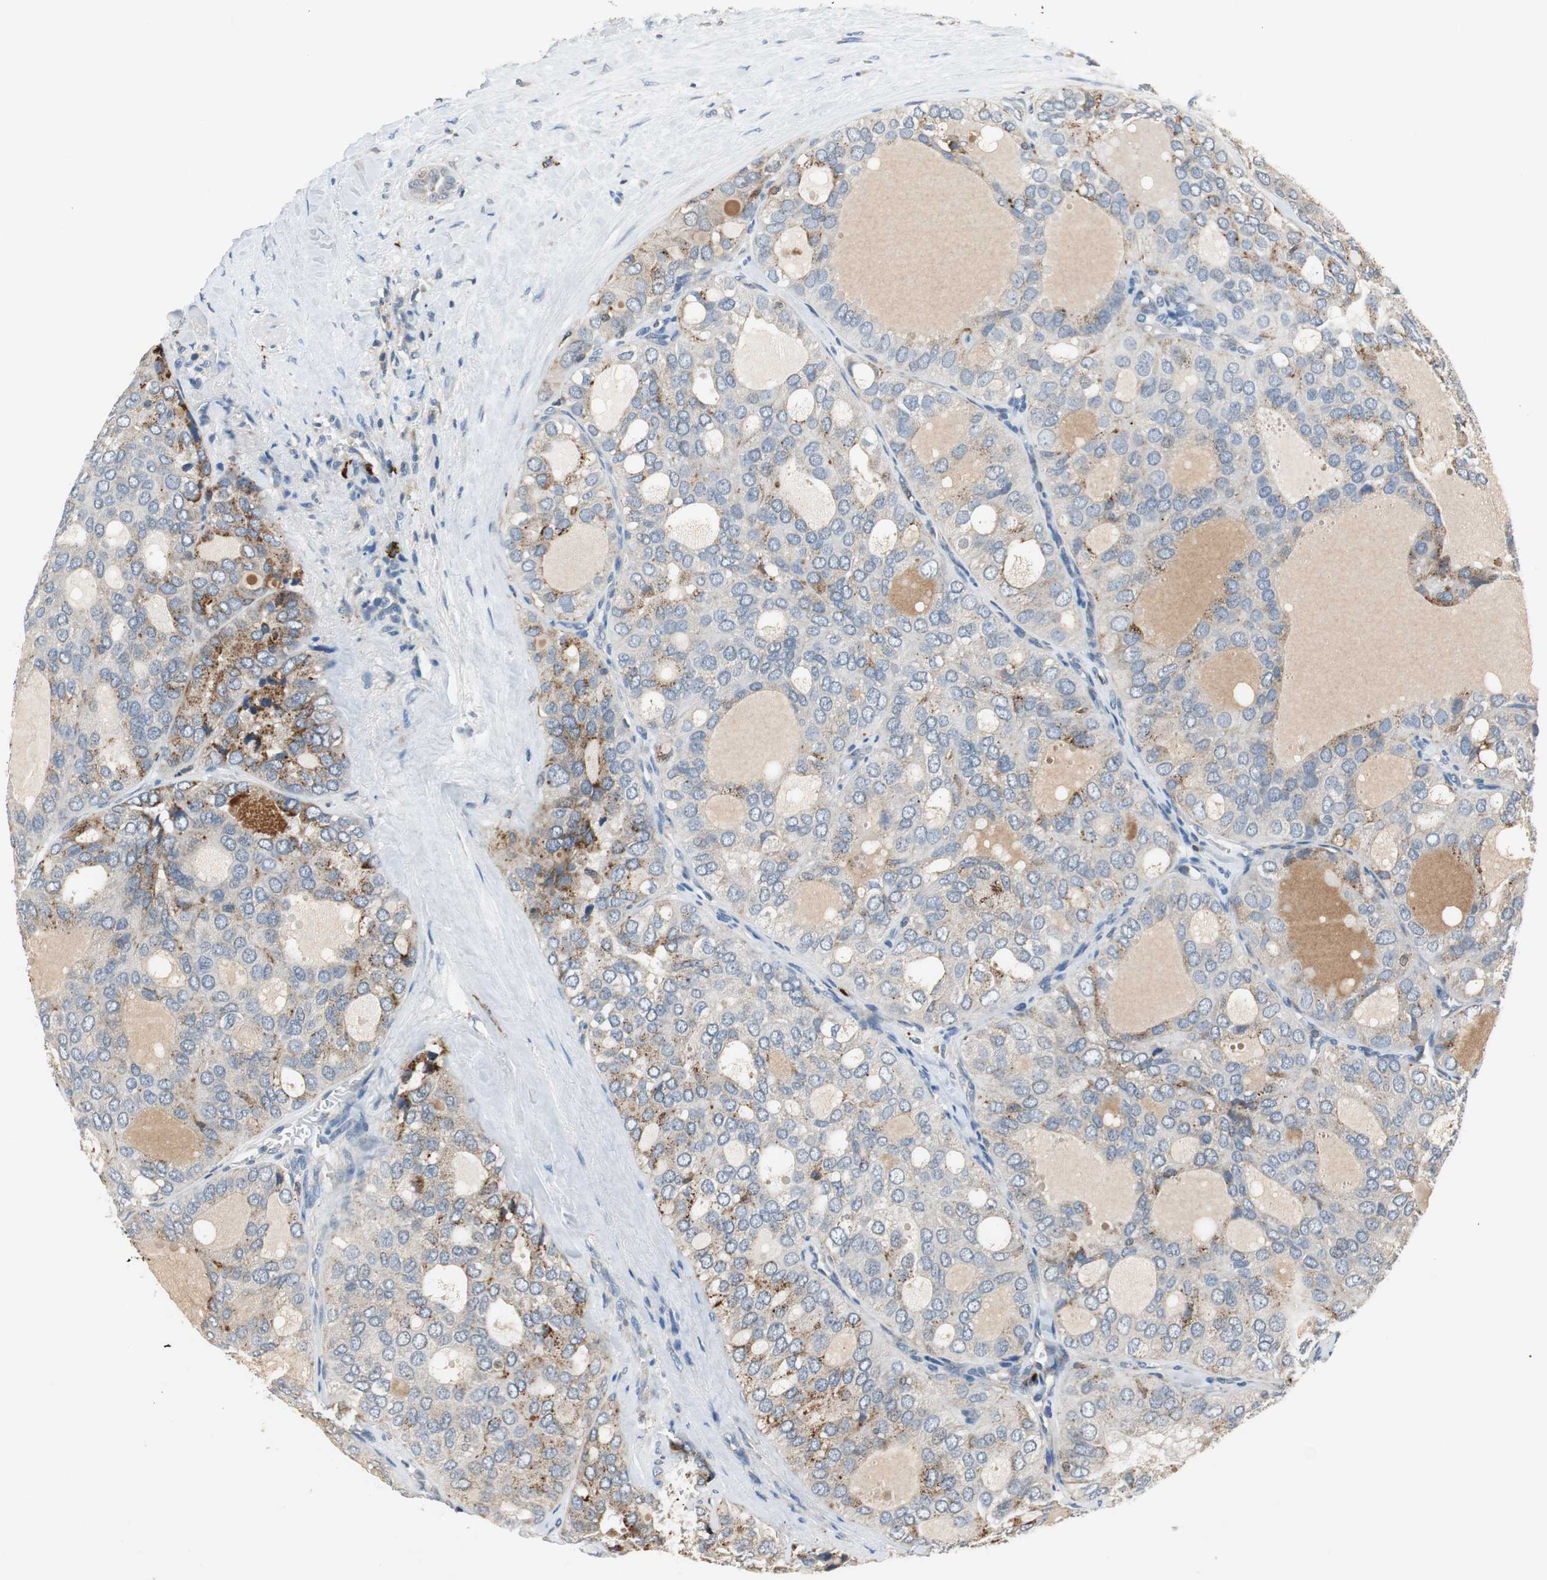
{"staining": {"intensity": "moderate", "quantity": "<25%", "location": "cytoplasmic/membranous"}, "tissue": "thyroid cancer", "cell_type": "Tumor cells", "image_type": "cancer", "snomed": [{"axis": "morphology", "description": "Follicular adenoma carcinoma, NOS"}, {"axis": "topography", "description": "Thyroid gland"}], "caption": "Immunohistochemistry (IHC) image of neoplastic tissue: human thyroid cancer (follicular adenoma carcinoma) stained using immunohistochemistry displays low levels of moderate protein expression localized specifically in the cytoplasmic/membranous of tumor cells, appearing as a cytoplasmic/membranous brown color.", "gene": "SLC19A2", "patient": {"sex": "male", "age": 75}}